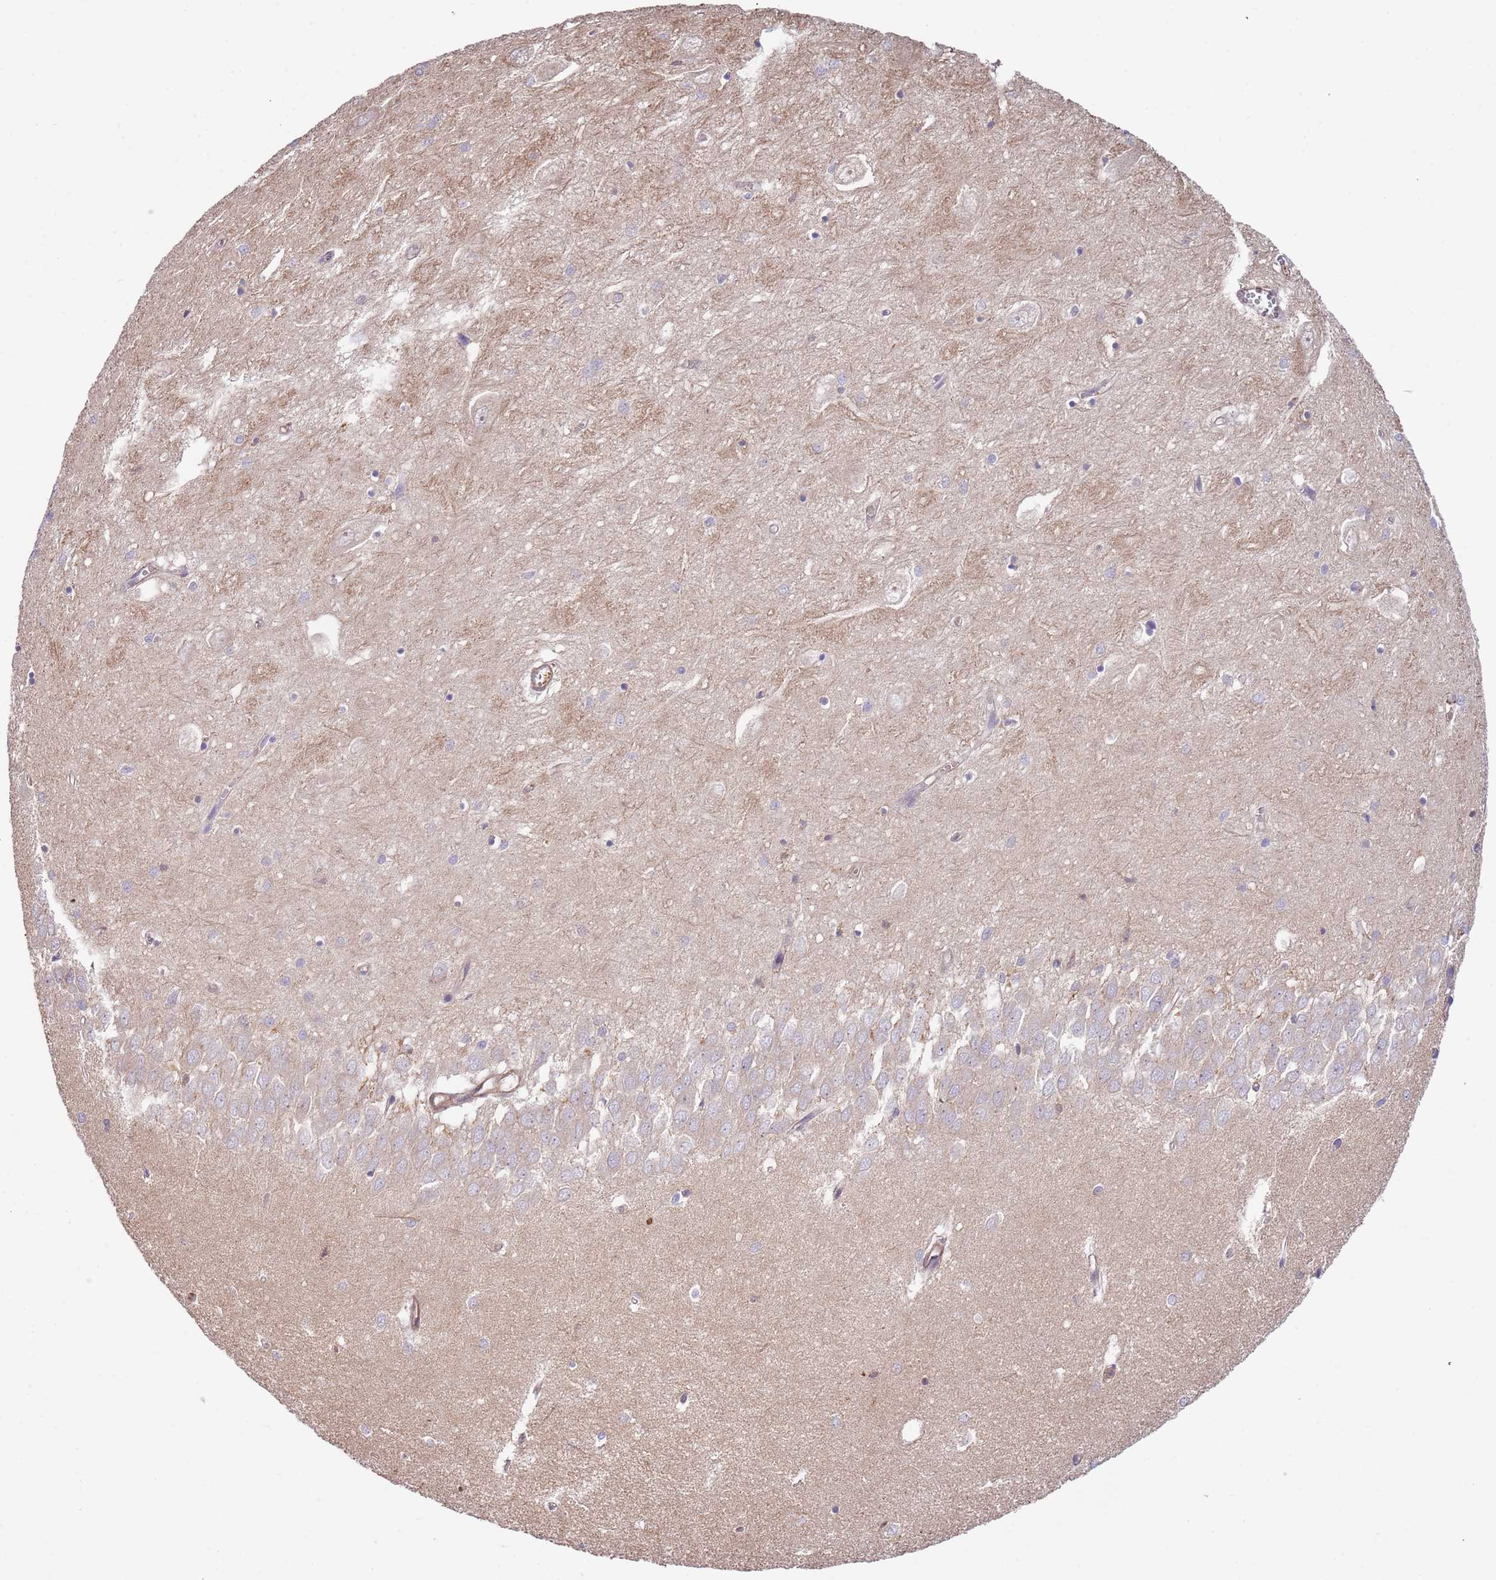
{"staining": {"intensity": "negative", "quantity": "none", "location": "none"}, "tissue": "hippocampus", "cell_type": "Glial cells", "image_type": "normal", "snomed": [{"axis": "morphology", "description": "Normal tissue, NOS"}, {"axis": "topography", "description": "Hippocampus"}], "caption": "Immunohistochemistry of unremarkable human hippocampus shows no positivity in glial cells.", "gene": "SYT4", "patient": {"sex": "female", "age": 64}}